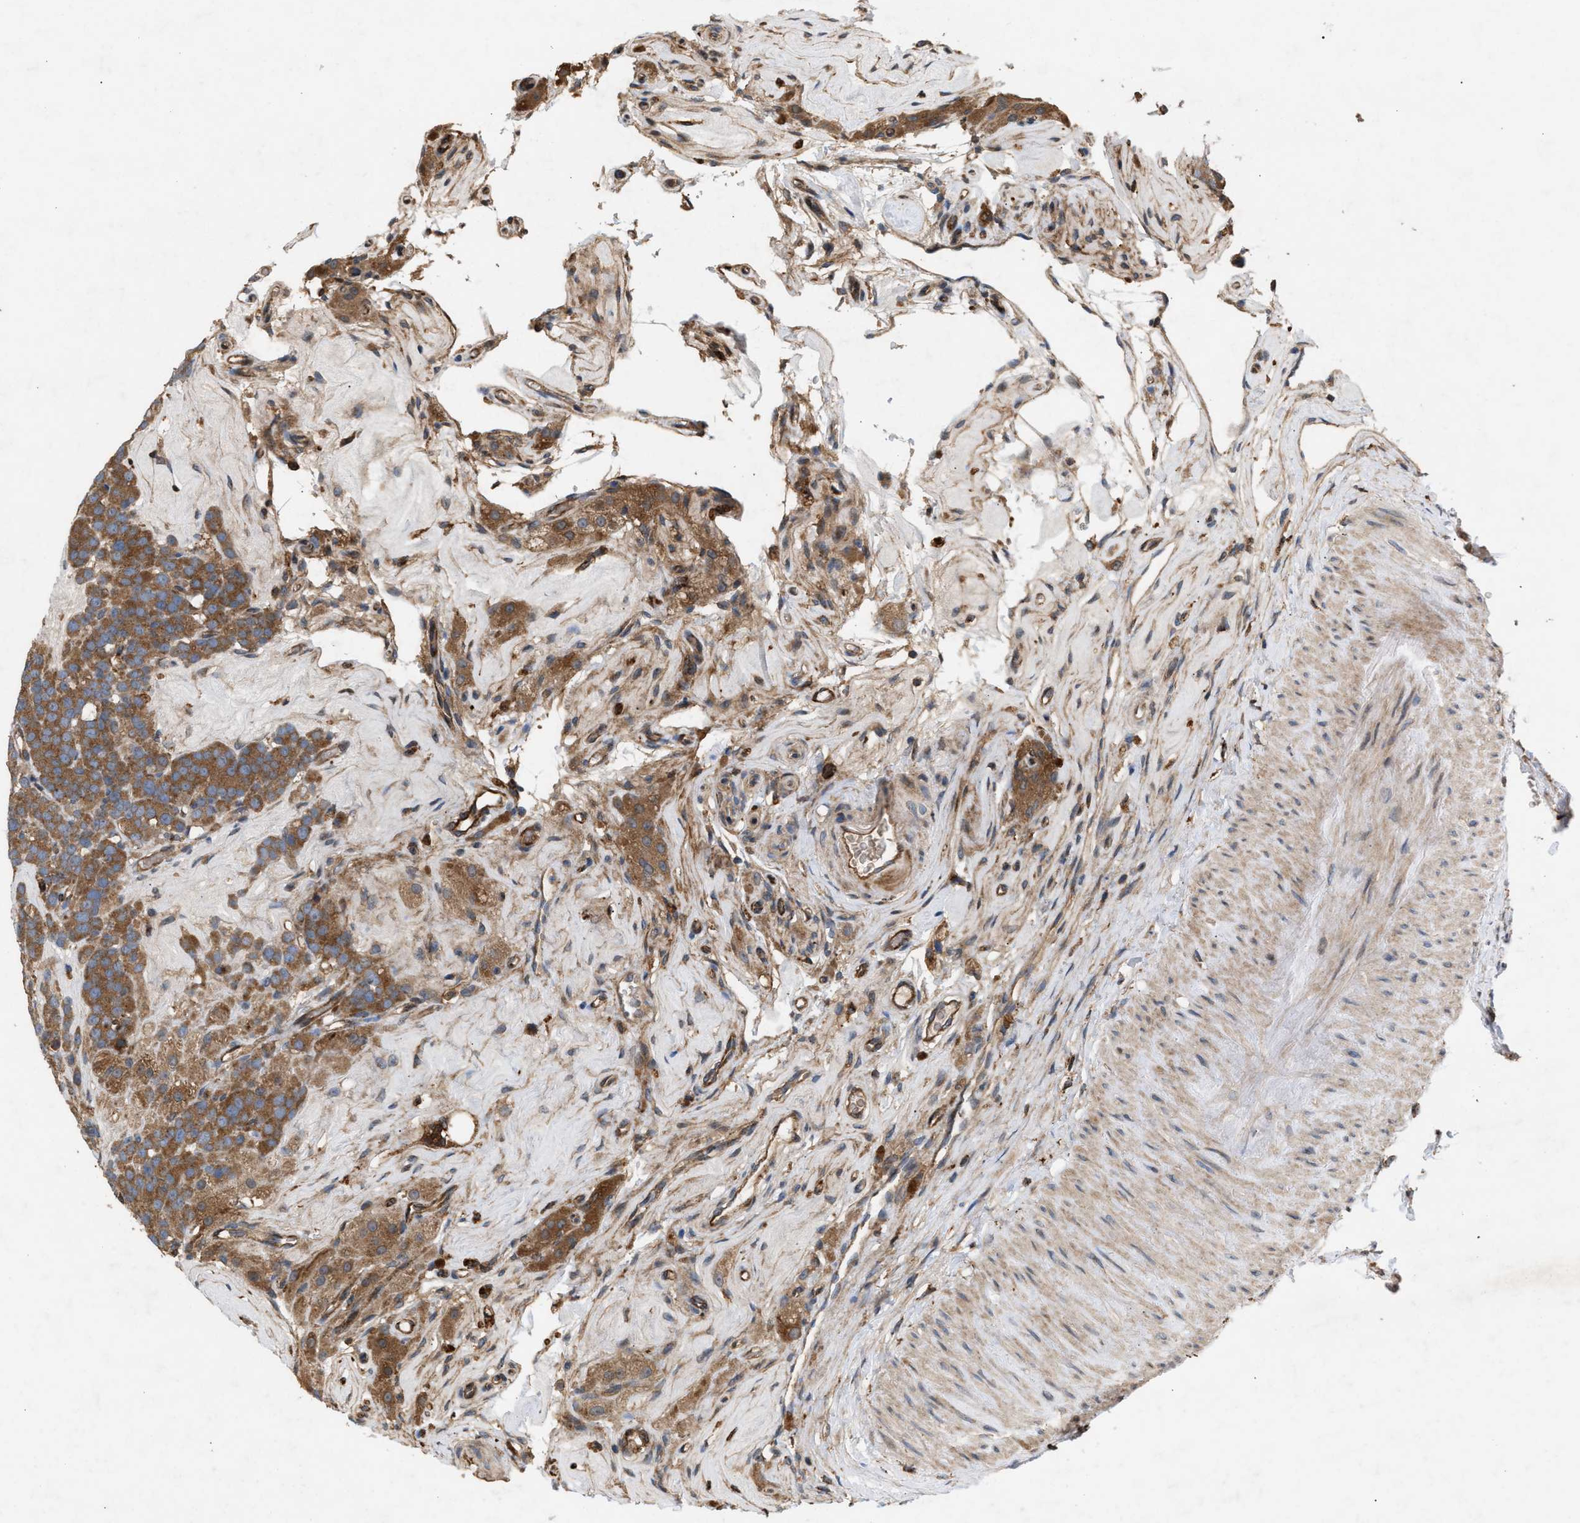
{"staining": {"intensity": "moderate", "quantity": ">75%", "location": "cytoplasmic/membranous"}, "tissue": "testis cancer", "cell_type": "Tumor cells", "image_type": "cancer", "snomed": [{"axis": "morphology", "description": "Seminoma, NOS"}, {"axis": "topography", "description": "Testis"}], "caption": "Moderate cytoplasmic/membranous expression for a protein is appreciated in about >75% of tumor cells of testis seminoma using IHC.", "gene": "GCC1", "patient": {"sex": "male", "age": 71}}